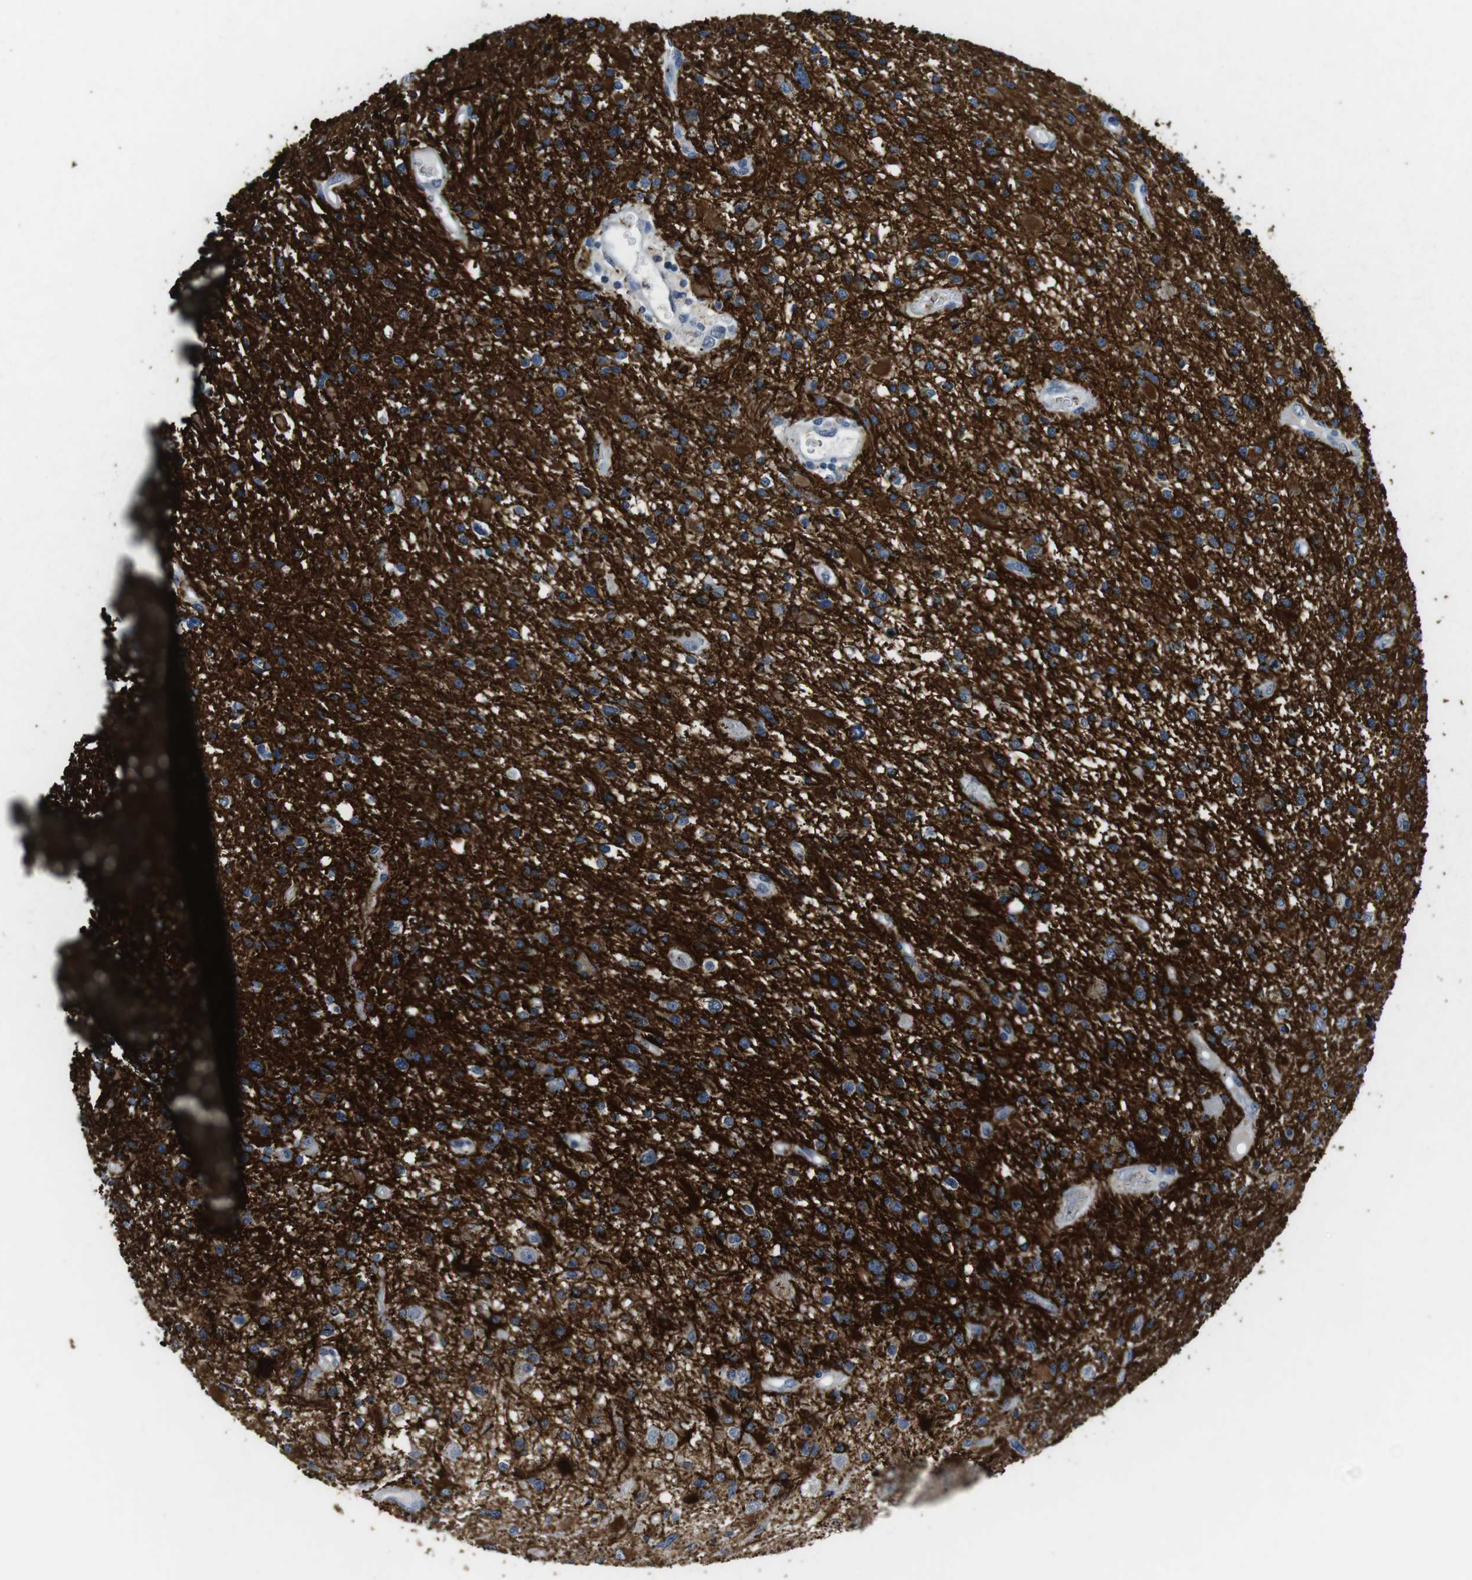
{"staining": {"intensity": "strong", "quantity": "25%-75%", "location": "cytoplasmic/membranous"}, "tissue": "glioma", "cell_type": "Tumor cells", "image_type": "cancer", "snomed": [{"axis": "morphology", "description": "Glioma, malignant, High grade"}, {"axis": "topography", "description": "Brain"}], "caption": "The immunohistochemical stain shows strong cytoplasmic/membranous expression in tumor cells of high-grade glioma (malignant) tissue.", "gene": "NECTIN1", "patient": {"sex": "male", "age": 33}}